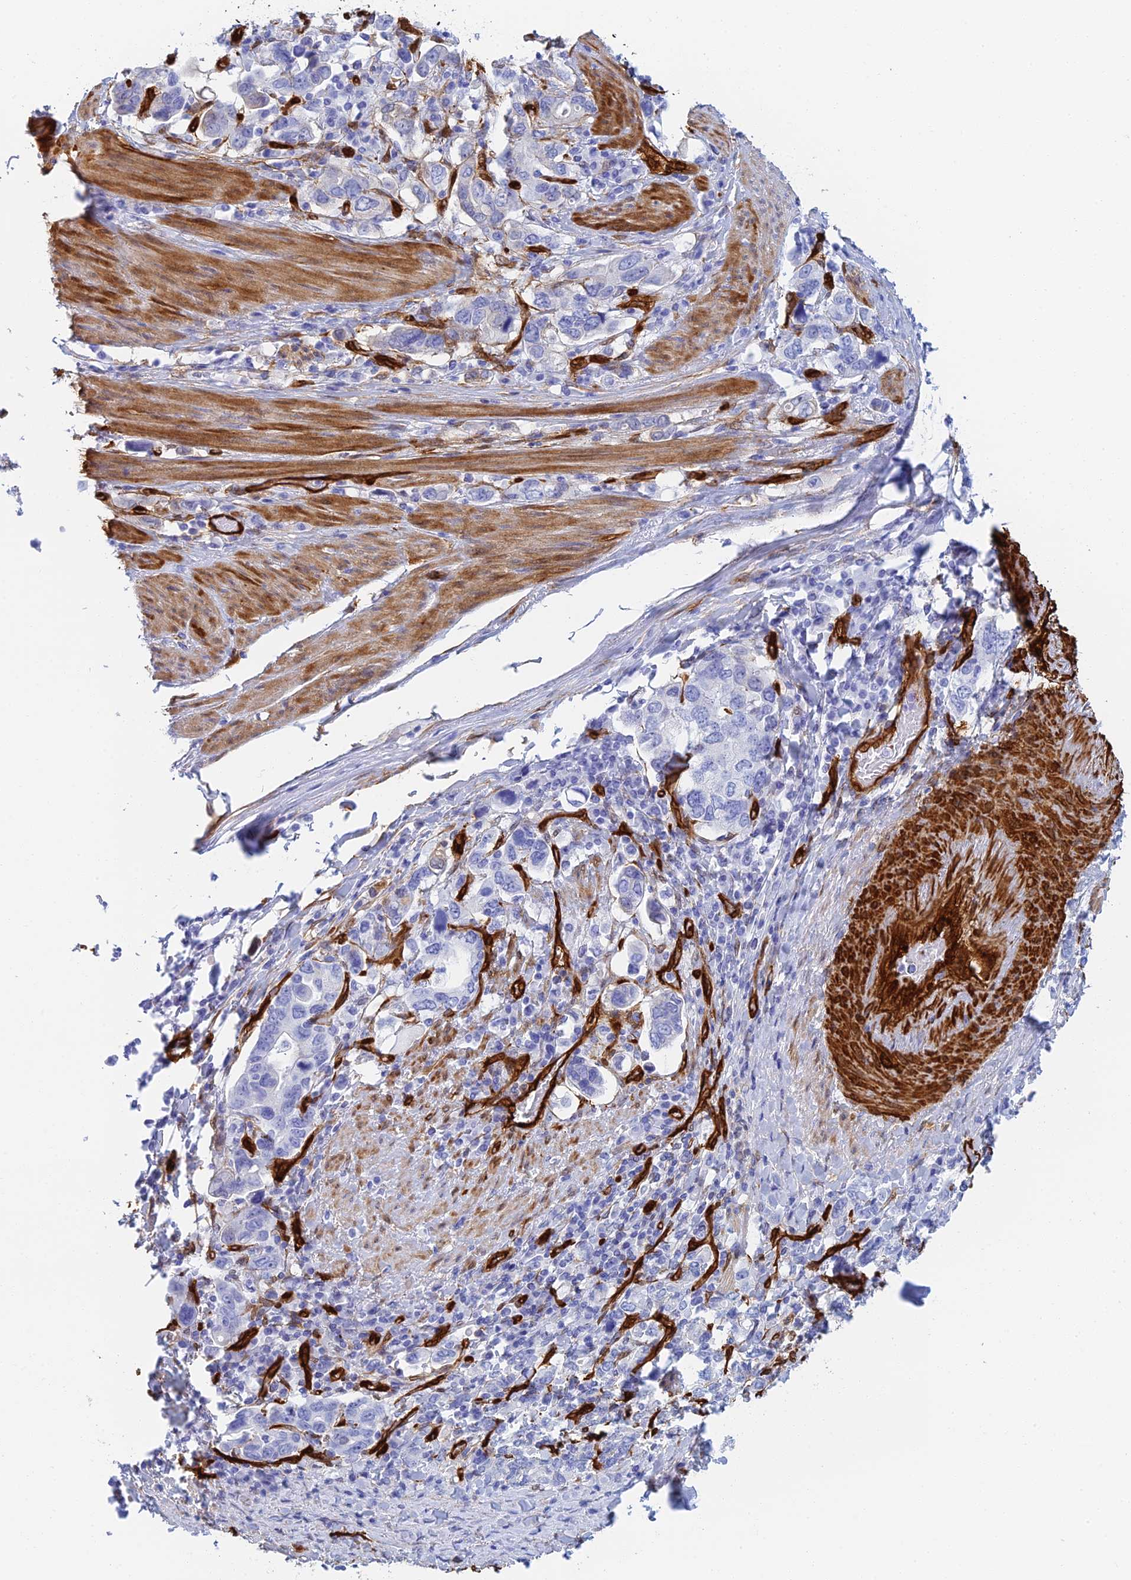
{"staining": {"intensity": "negative", "quantity": "none", "location": "none"}, "tissue": "stomach cancer", "cell_type": "Tumor cells", "image_type": "cancer", "snomed": [{"axis": "morphology", "description": "Adenocarcinoma, NOS"}, {"axis": "topography", "description": "Stomach, upper"}, {"axis": "topography", "description": "Stomach"}], "caption": "Immunohistochemistry histopathology image of neoplastic tissue: human stomach adenocarcinoma stained with DAB exhibits no significant protein expression in tumor cells.", "gene": "CRIP2", "patient": {"sex": "male", "age": 62}}